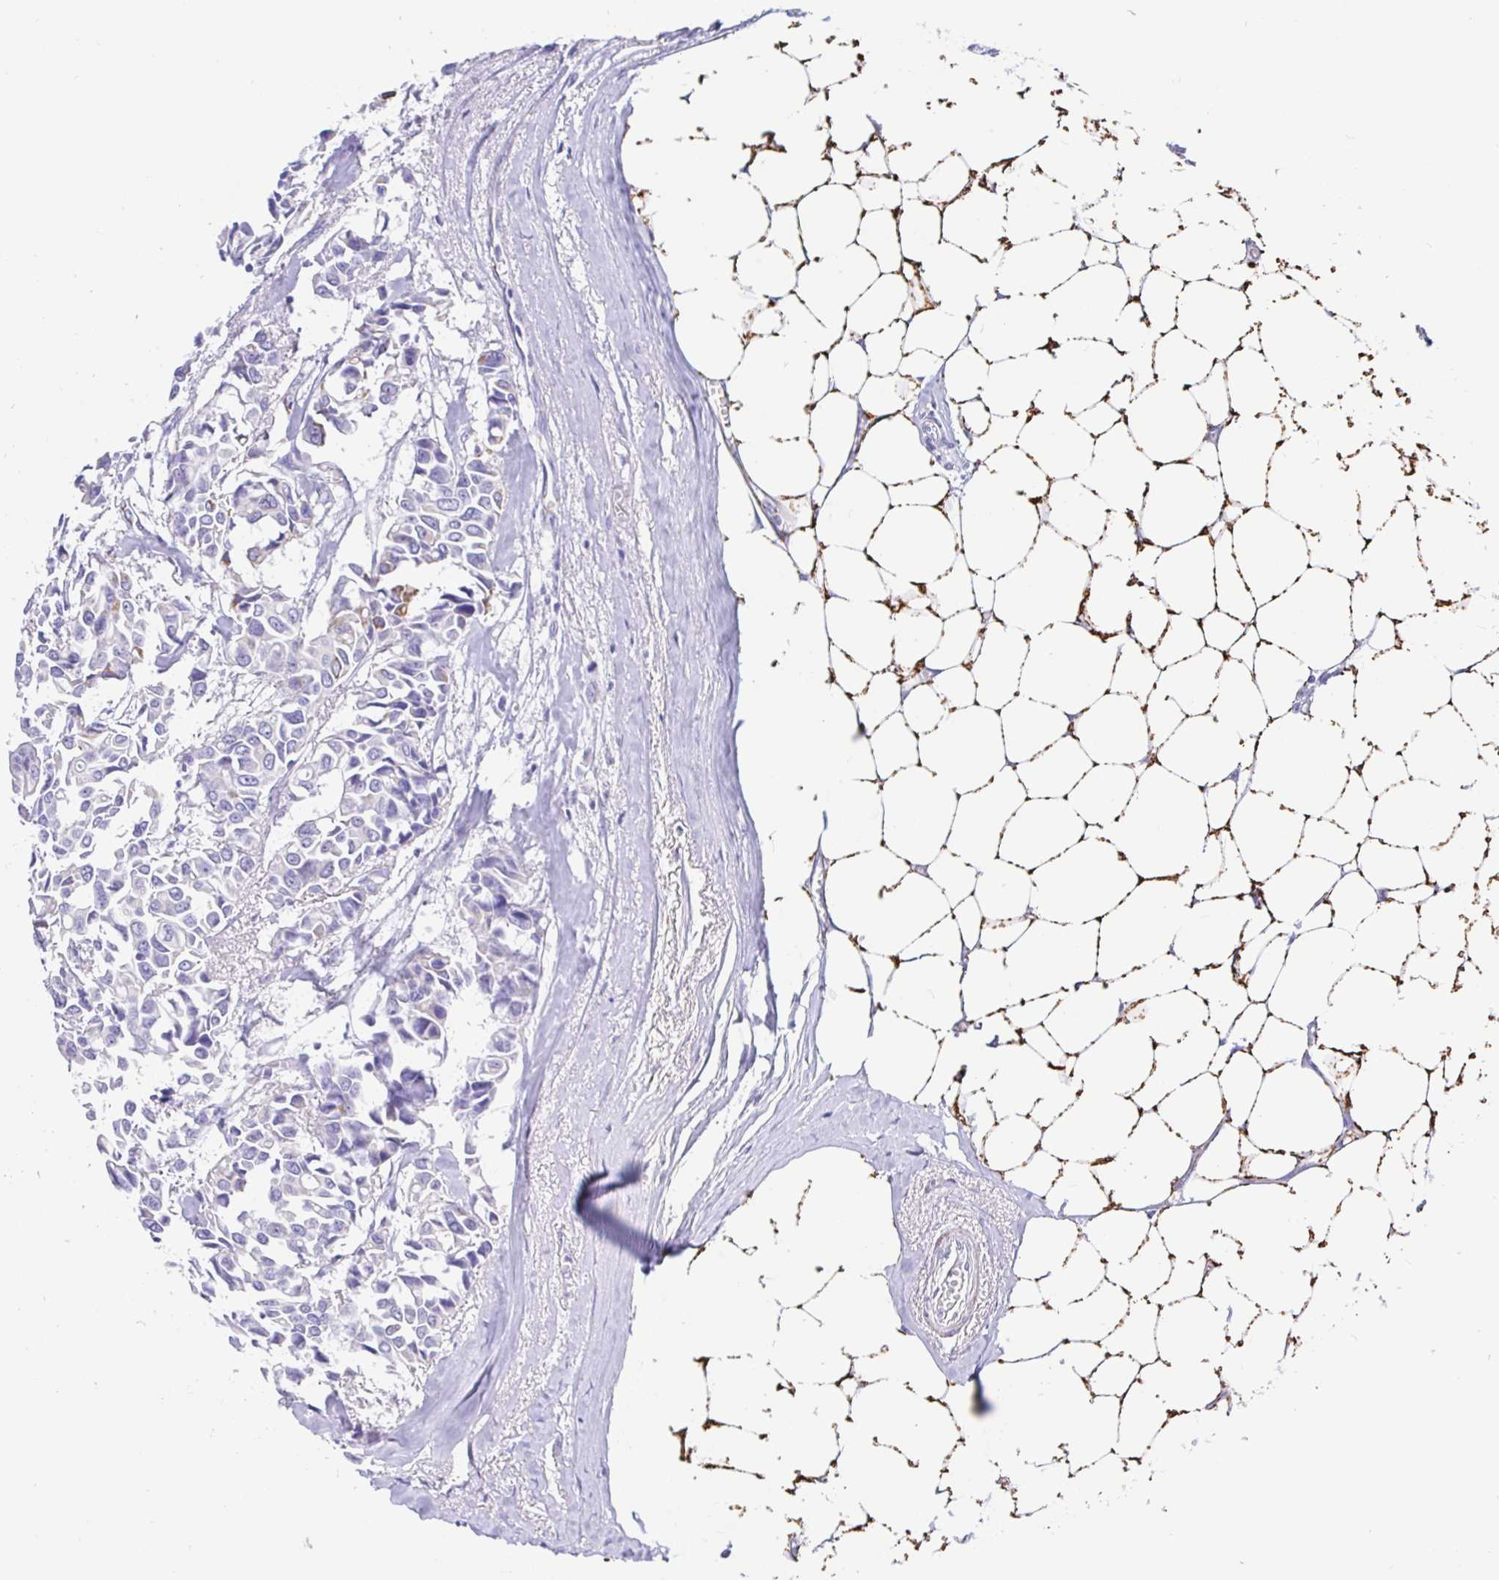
{"staining": {"intensity": "negative", "quantity": "none", "location": "none"}, "tissue": "breast cancer", "cell_type": "Tumor cells", "image_type": "cancer", "snomed": [{"axis": "morphology", "description": "Duct carcinoma"}, {"axis": "topography", "description": "Breast"}], "caption": "Tumor cells show no significant expression in intraductal carcinoma (breast).", "gene": "MAOA", "patient": {"sex": "female", "age": 54}}